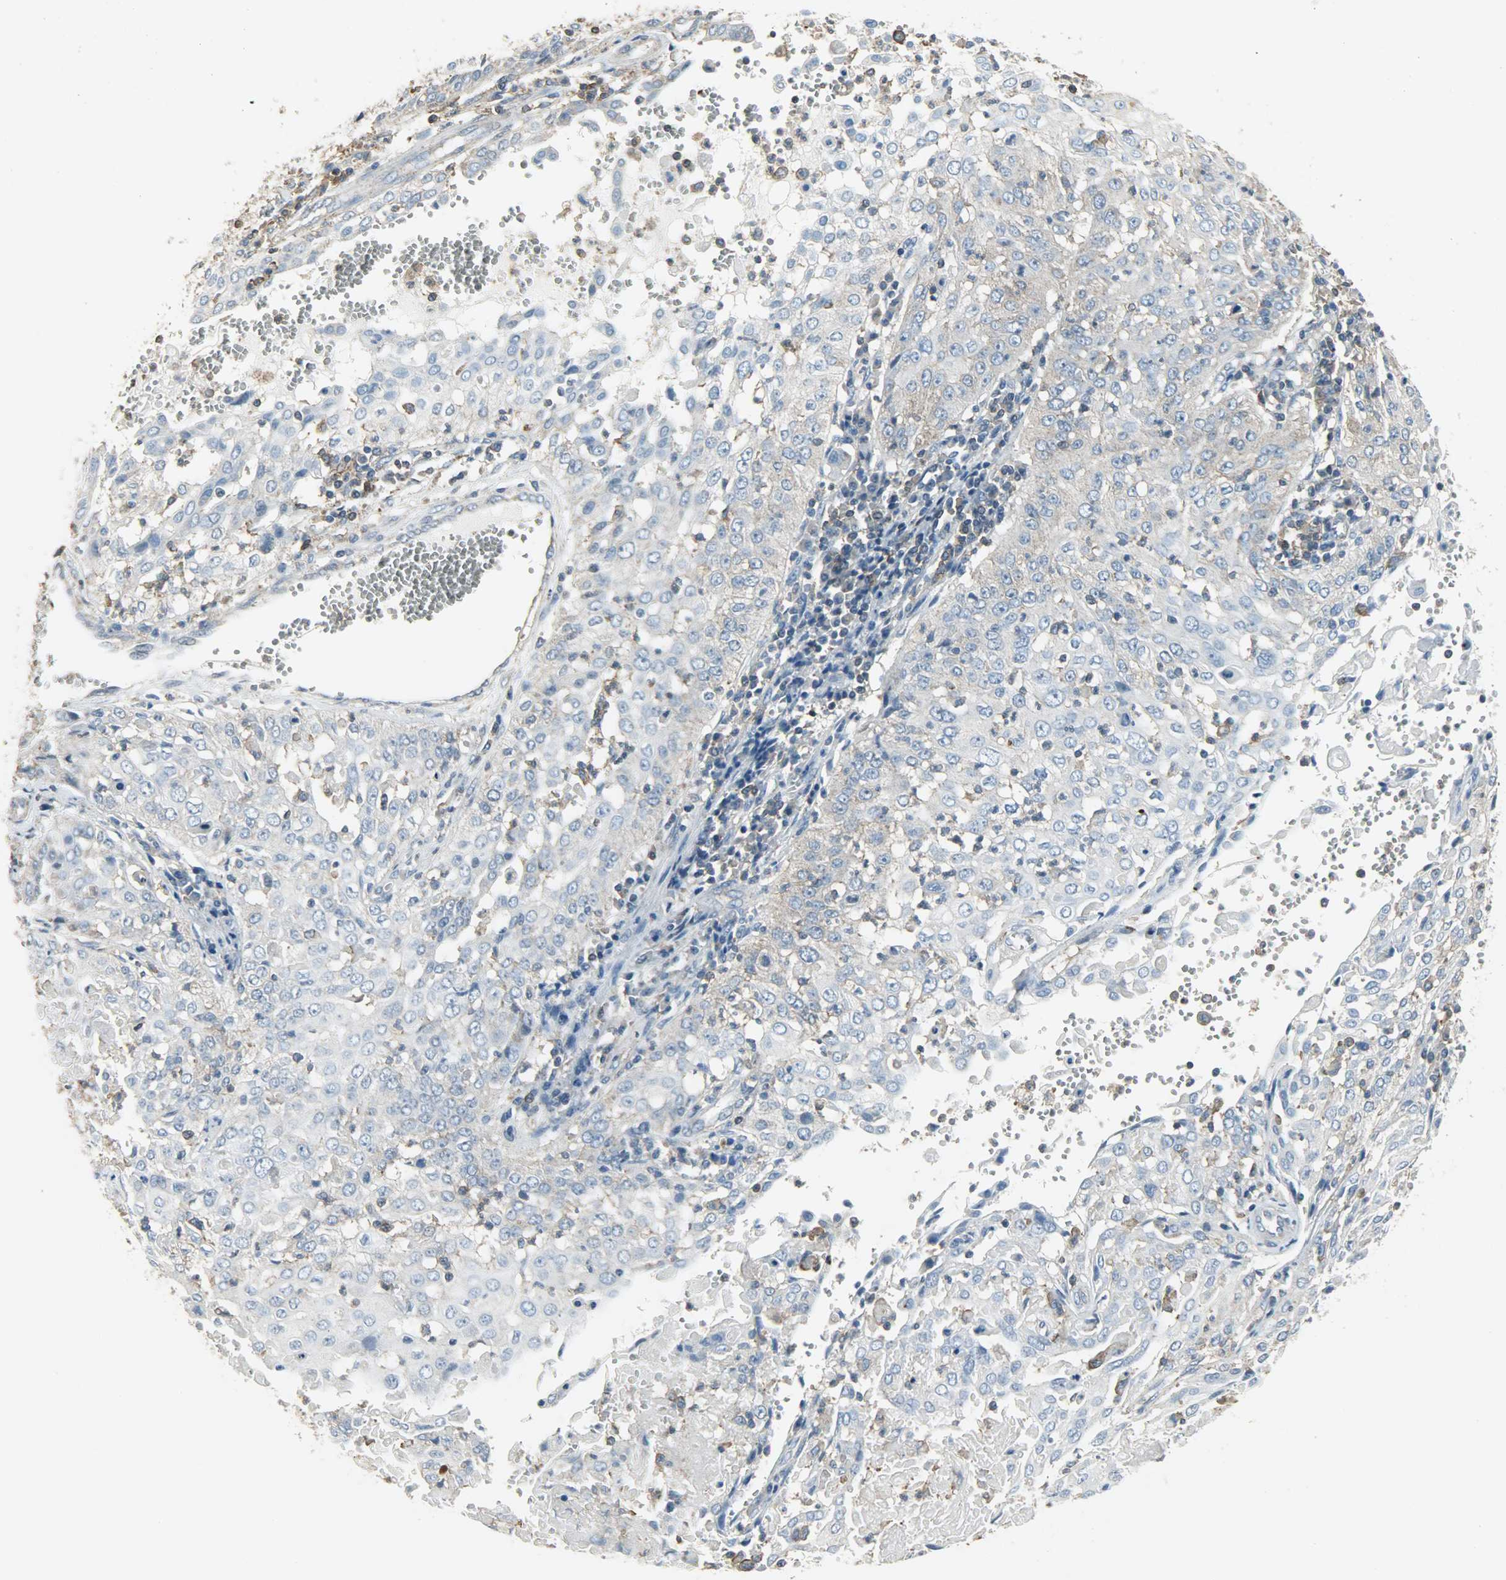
{"staining": {"intensity": "weak", "quantity": ">75%", "location": "cytoplasmic/membranous"}, "tissue": "cervical cancer", "cell_type": "Tumor cells", "image_type": "cancer", "snomed": [{"axis": "morphology", "description": "Squamous cell carcinoma, NOS"}, {"axis": "topography", "description": "Cervix"}], "caption": "There is low levels of weak cytoplasmic/membranous staining in tumor cells of cervical squamous cell carcinoma, as demonstrated by immunohistochemical staining (brown color).", "gene": "DNAJA4", "patient": {"sex": "female", "age": 39}}